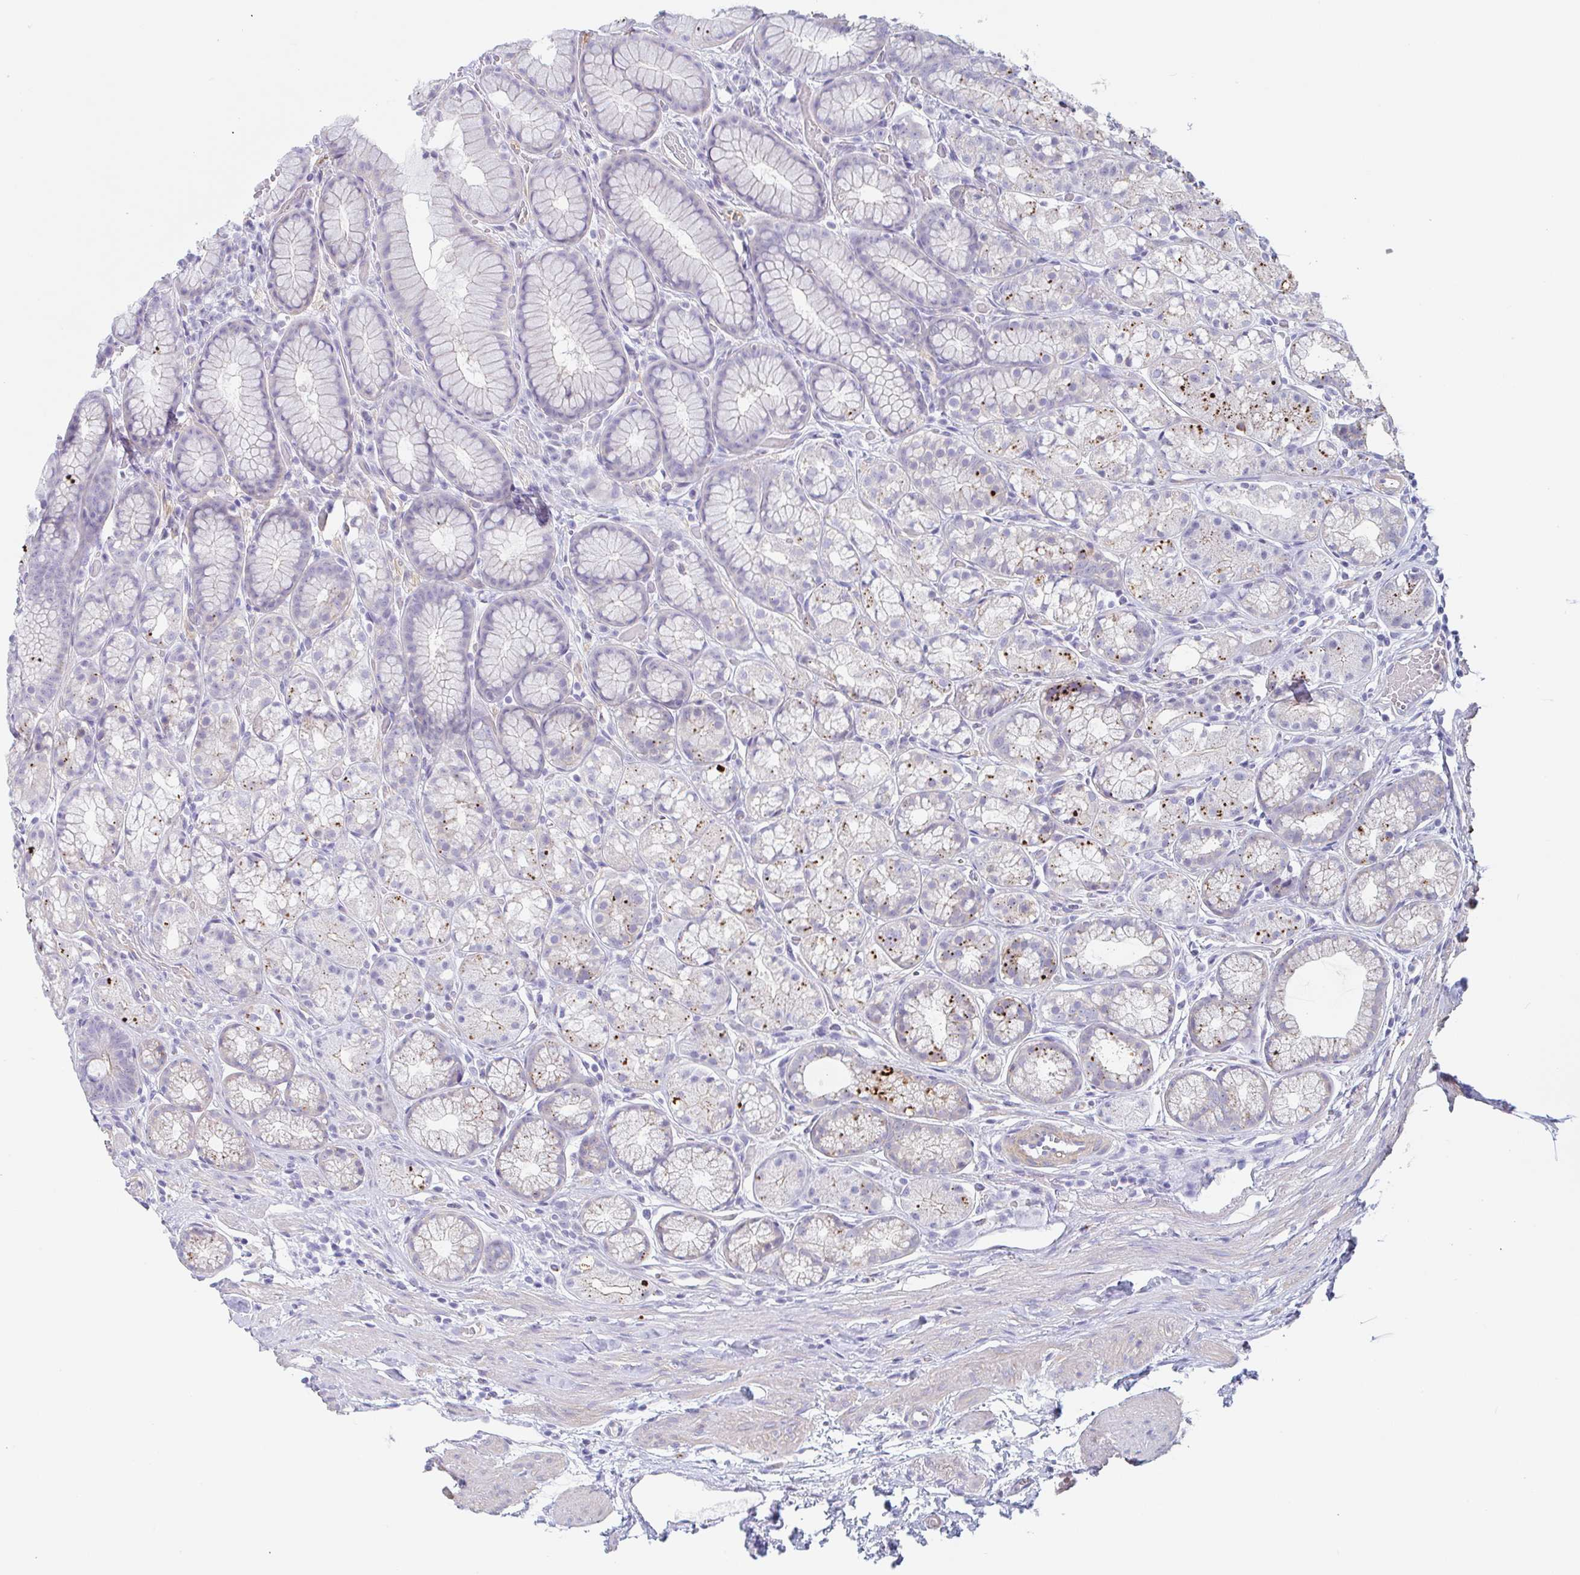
{"staining": {"intensity": "moderate", "quantity": "<25%", "location": "cytoplasmic/membranous"}, "tissue": "stomach", "cell_type": "Glandular cells", "image_type": "normal", "snomed": [{"axis": "morphology", "description": "Normal tissue, NOS"}, {"axis": "topography", "description": "Smooth muscle"}, {"axis": "topography", "description": "Stomach"}], "caption": "Glandular cells demonstrate moderate cytoplasmic/membranous staining in approximately <25% of cells in normal stomach.", "gene": "LENG9", "patient": {"sex": "male", "age": 70}}